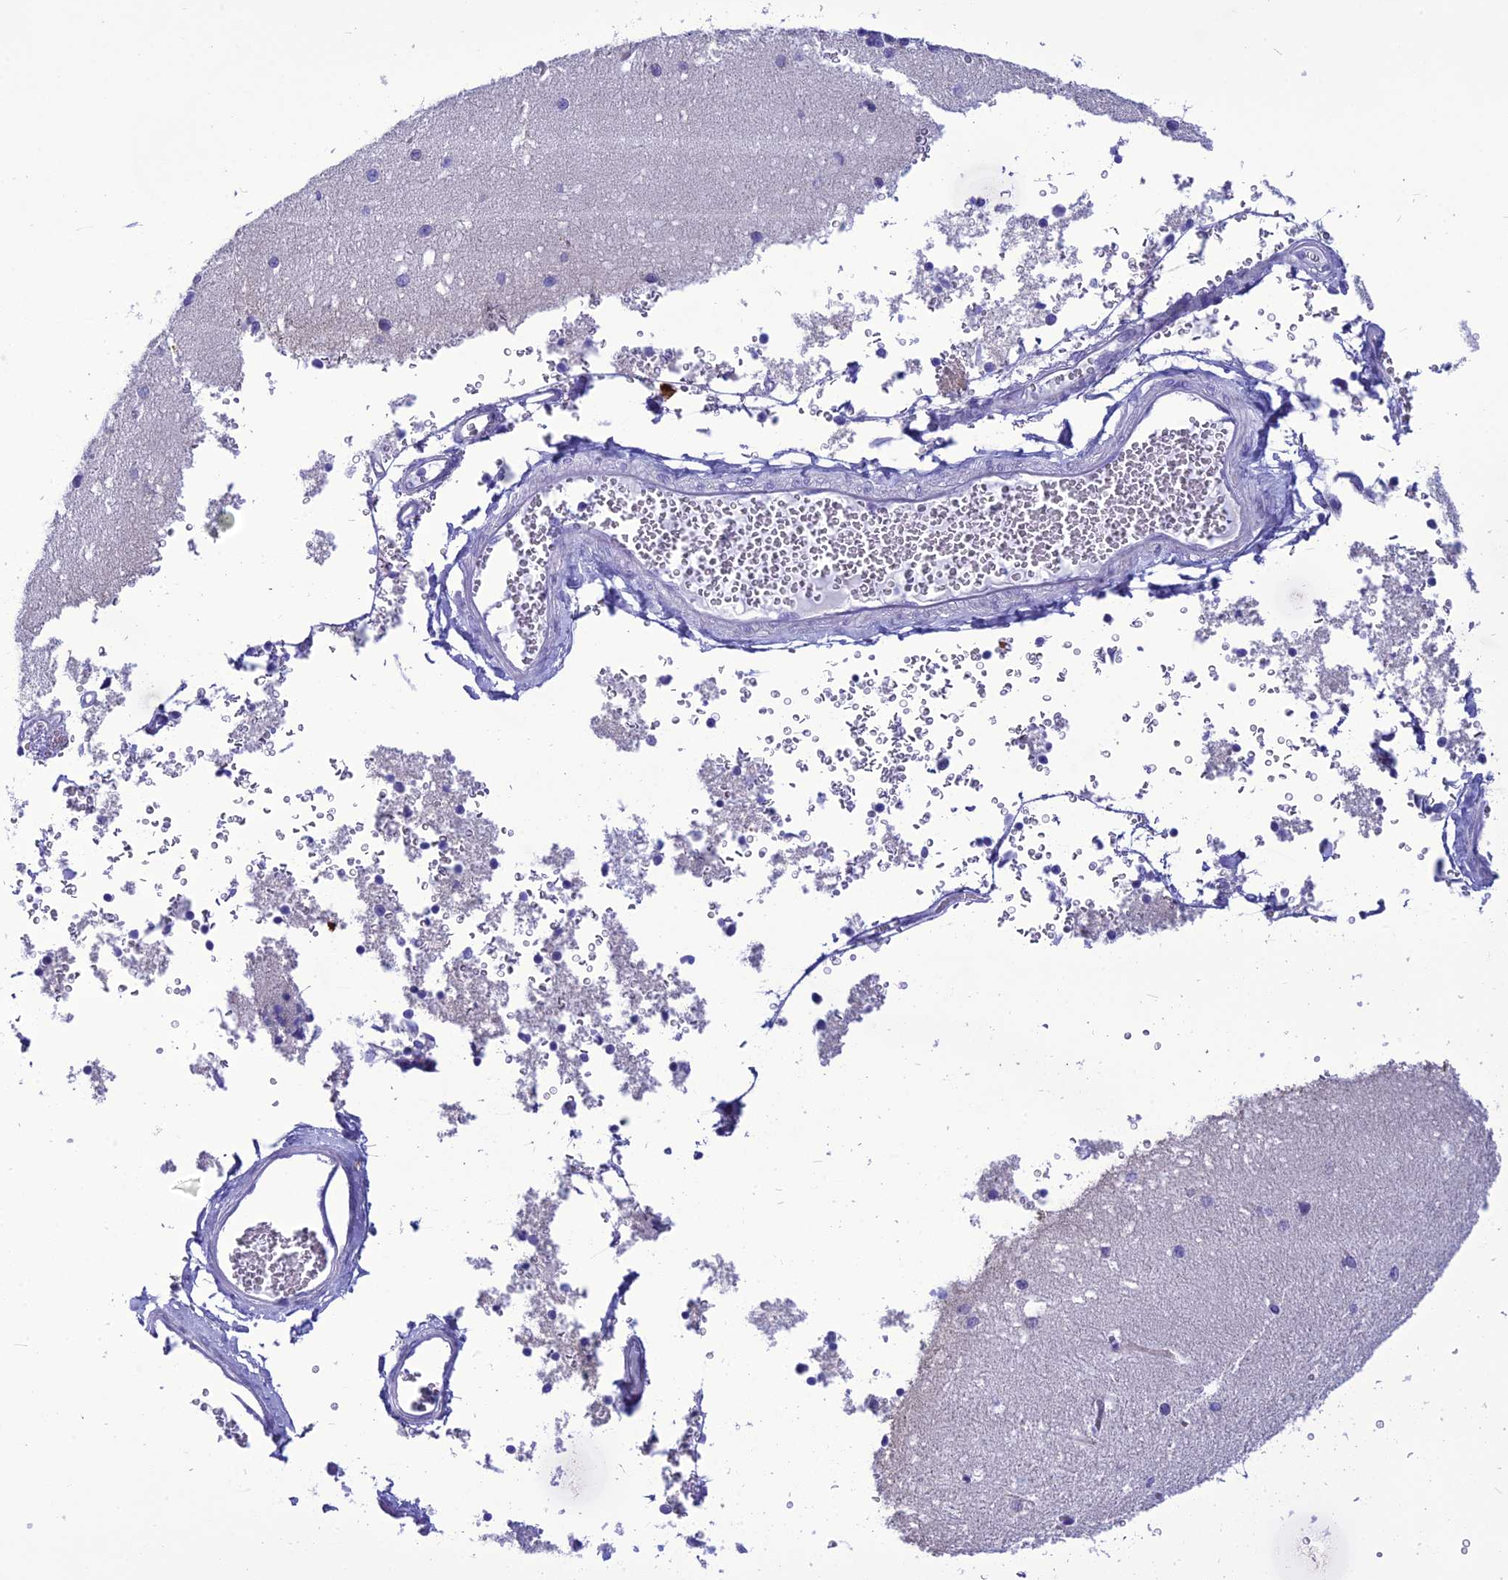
{"staining": {"intensity": "negative", "quantity": "none", "location": "none"}, "tissue": "cerebellum", "cell_type": "Cells in granular layer", "image_type": "normal", "snomed": [{"axis": "morphology", "description": "Normal tissue, NOS"}, {"axis": "topography", "description": "Cerebellum"}], "caption": "A micrograph of human cerebellum is negative for staining in cells in granular layer. The staining was performed using DAB to visualize the protein expression in brown, while the nuclei were stained in blue with hematoxylin (Magnification: 20x).", "gene": "BBS2", "patient": {"sex": "male", "age": 37}}